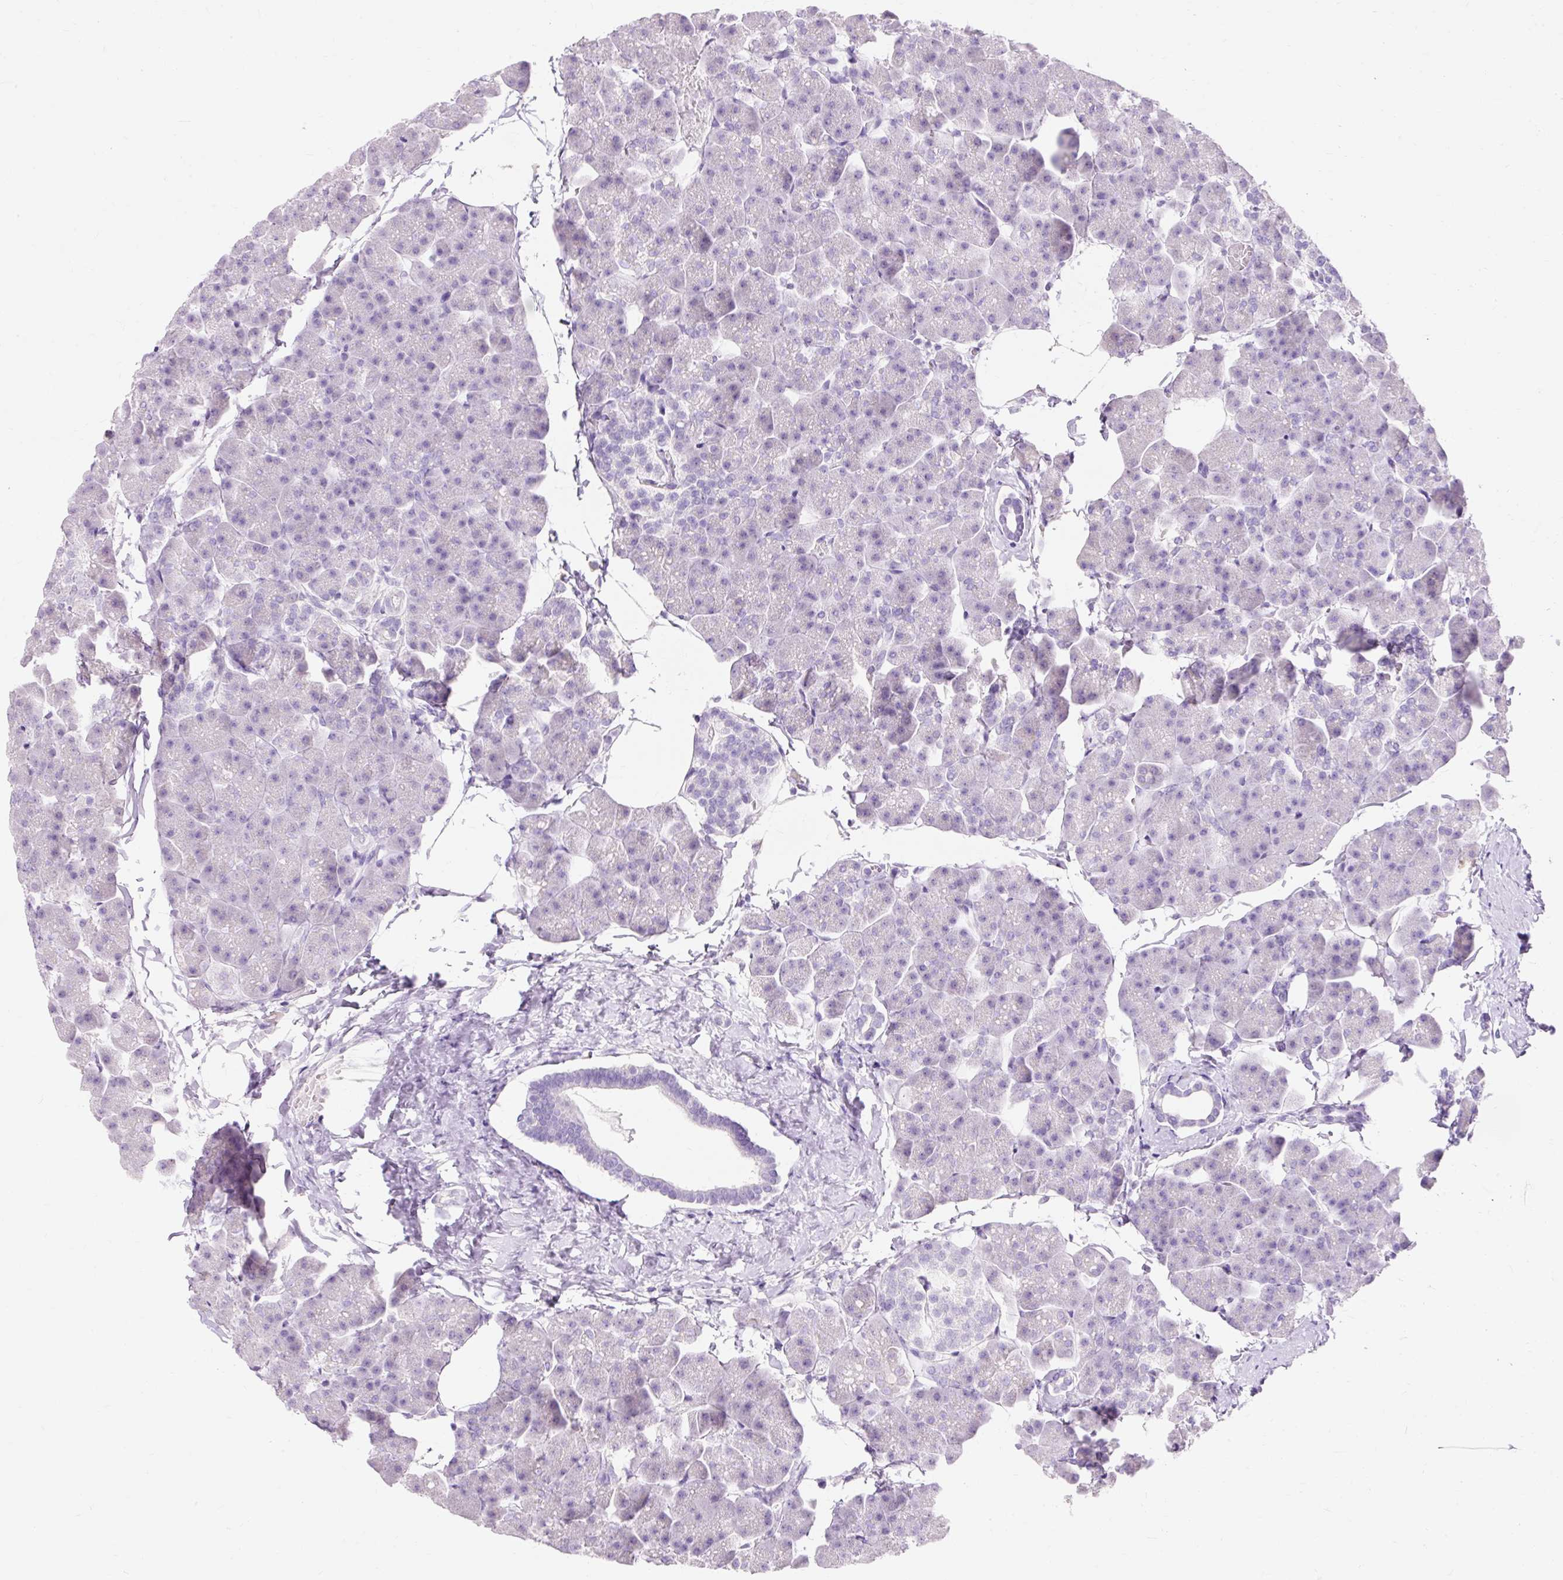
{"staining": {"intensity": "negative", "quantity": "none", "location": "none"}, "tissue": "pancreas", "cell_type": "Exocrine glandular cells", "image_type": "normal", "snomed": [{"axis": "morphology", "description": "Normal tissue, NOS"}, {"axis": "topography", "description": "Pancreas"}], "caption": "Immunohistochemistry (IHC) micrograph of normal pancreas: human pancreas stained with DAB exhibits no significant protein expression in exocrine glandular cells.", "gene": "TMEM213", "patient": {"sex": "male", "age": 35}}